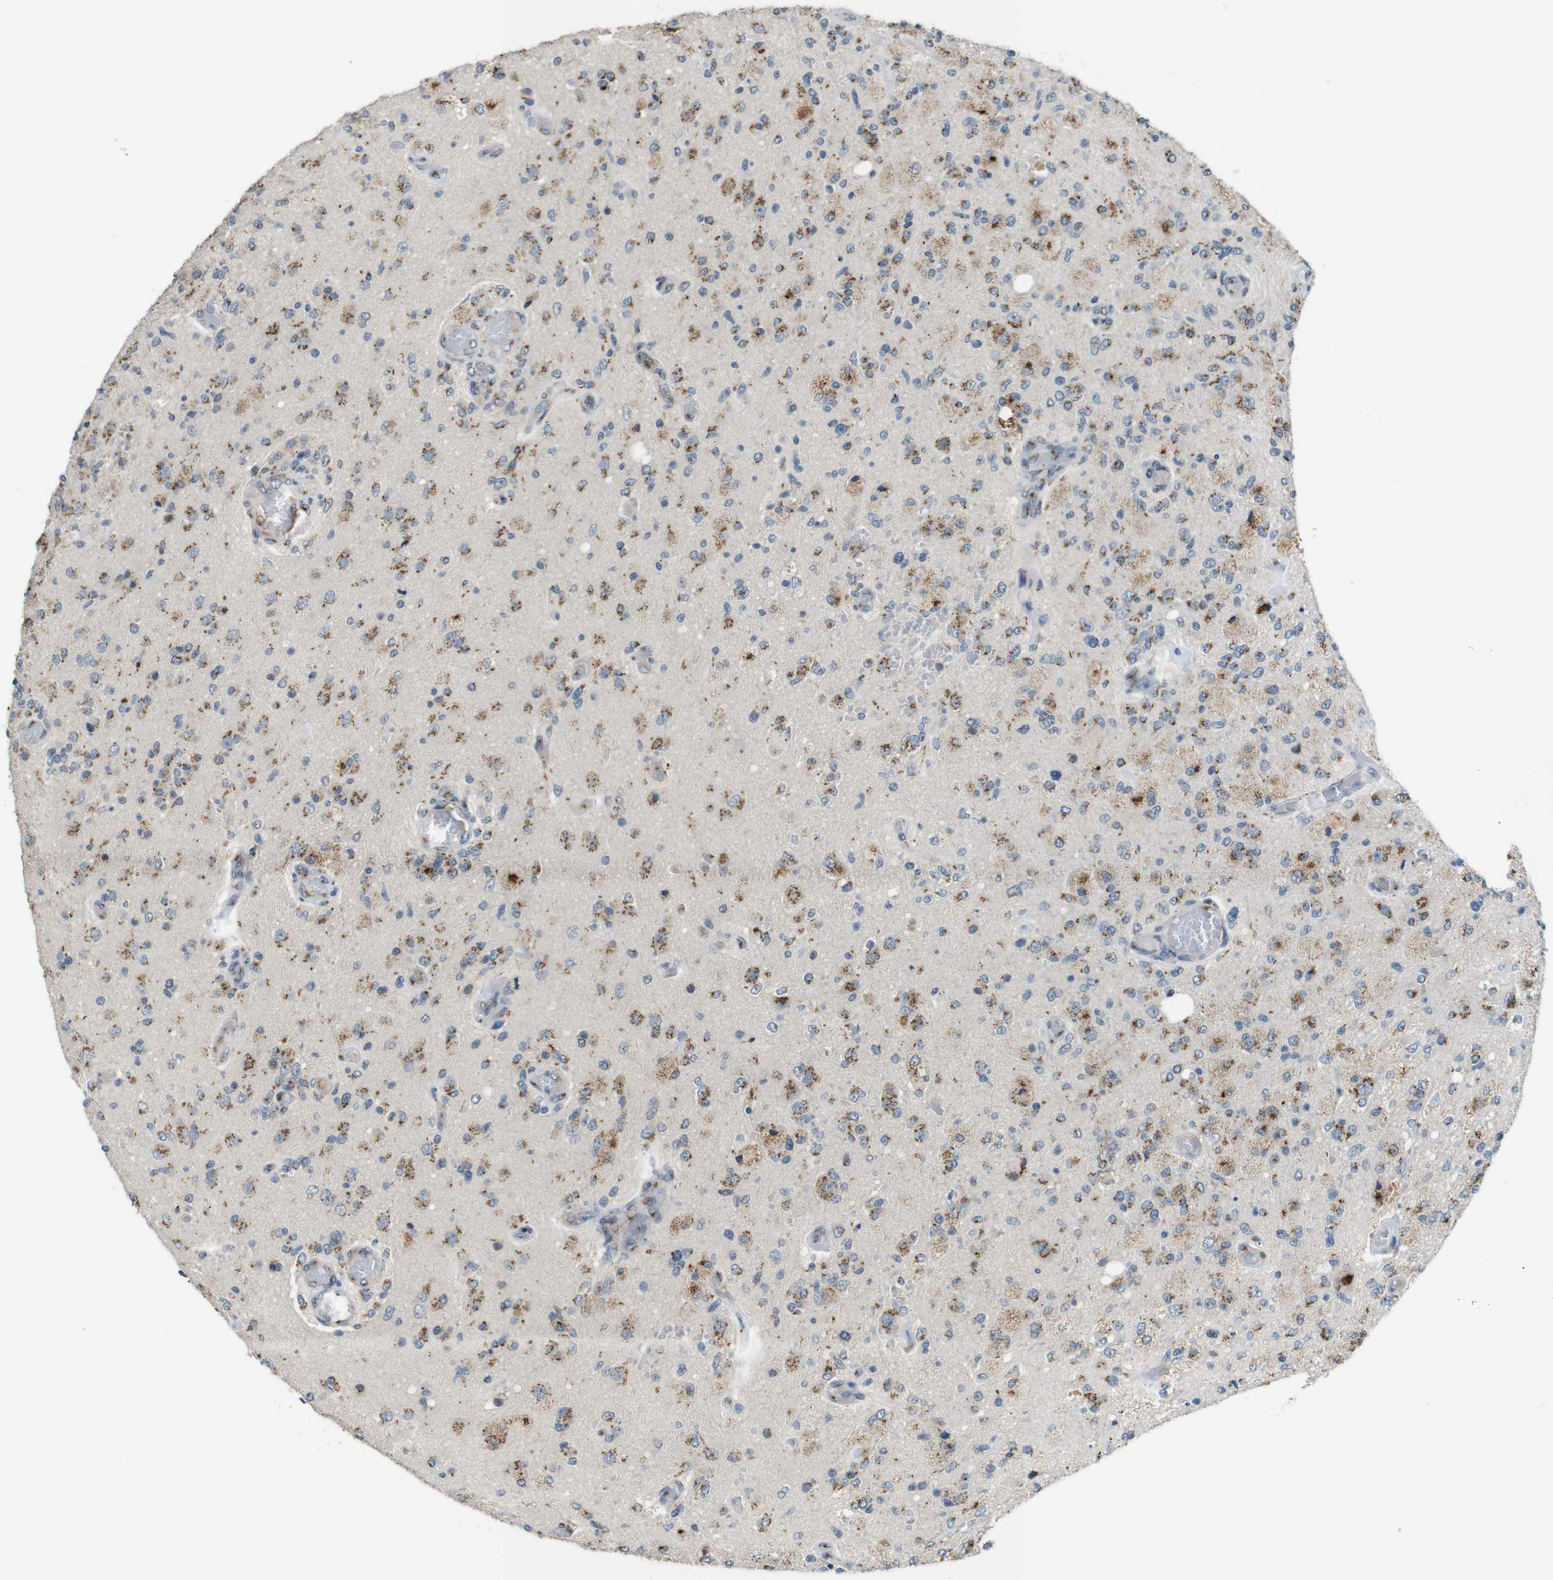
{"staining": {"intensity": "moderate", "quantity": ">75%", "location": "cytoplasmic/membranous"}, "tissue": "glioma", "cell_type": "Tumor cells", "image_type": "cancer", "snomed": [{"axis": "morphology", "description": "Normal tissue, NOS"}, {"axis": "morphology", "description": "Glioma, malignant, High grade"}, {"axis": "topography", "description": "Cerebral cortex"}], "caption": "Tumor cells display moderate cytoplasmic/membranous staining in about >75% of cells in glioma.", "gene": "ZFPL1", "patient": {"sex": "male", "age": 77}}